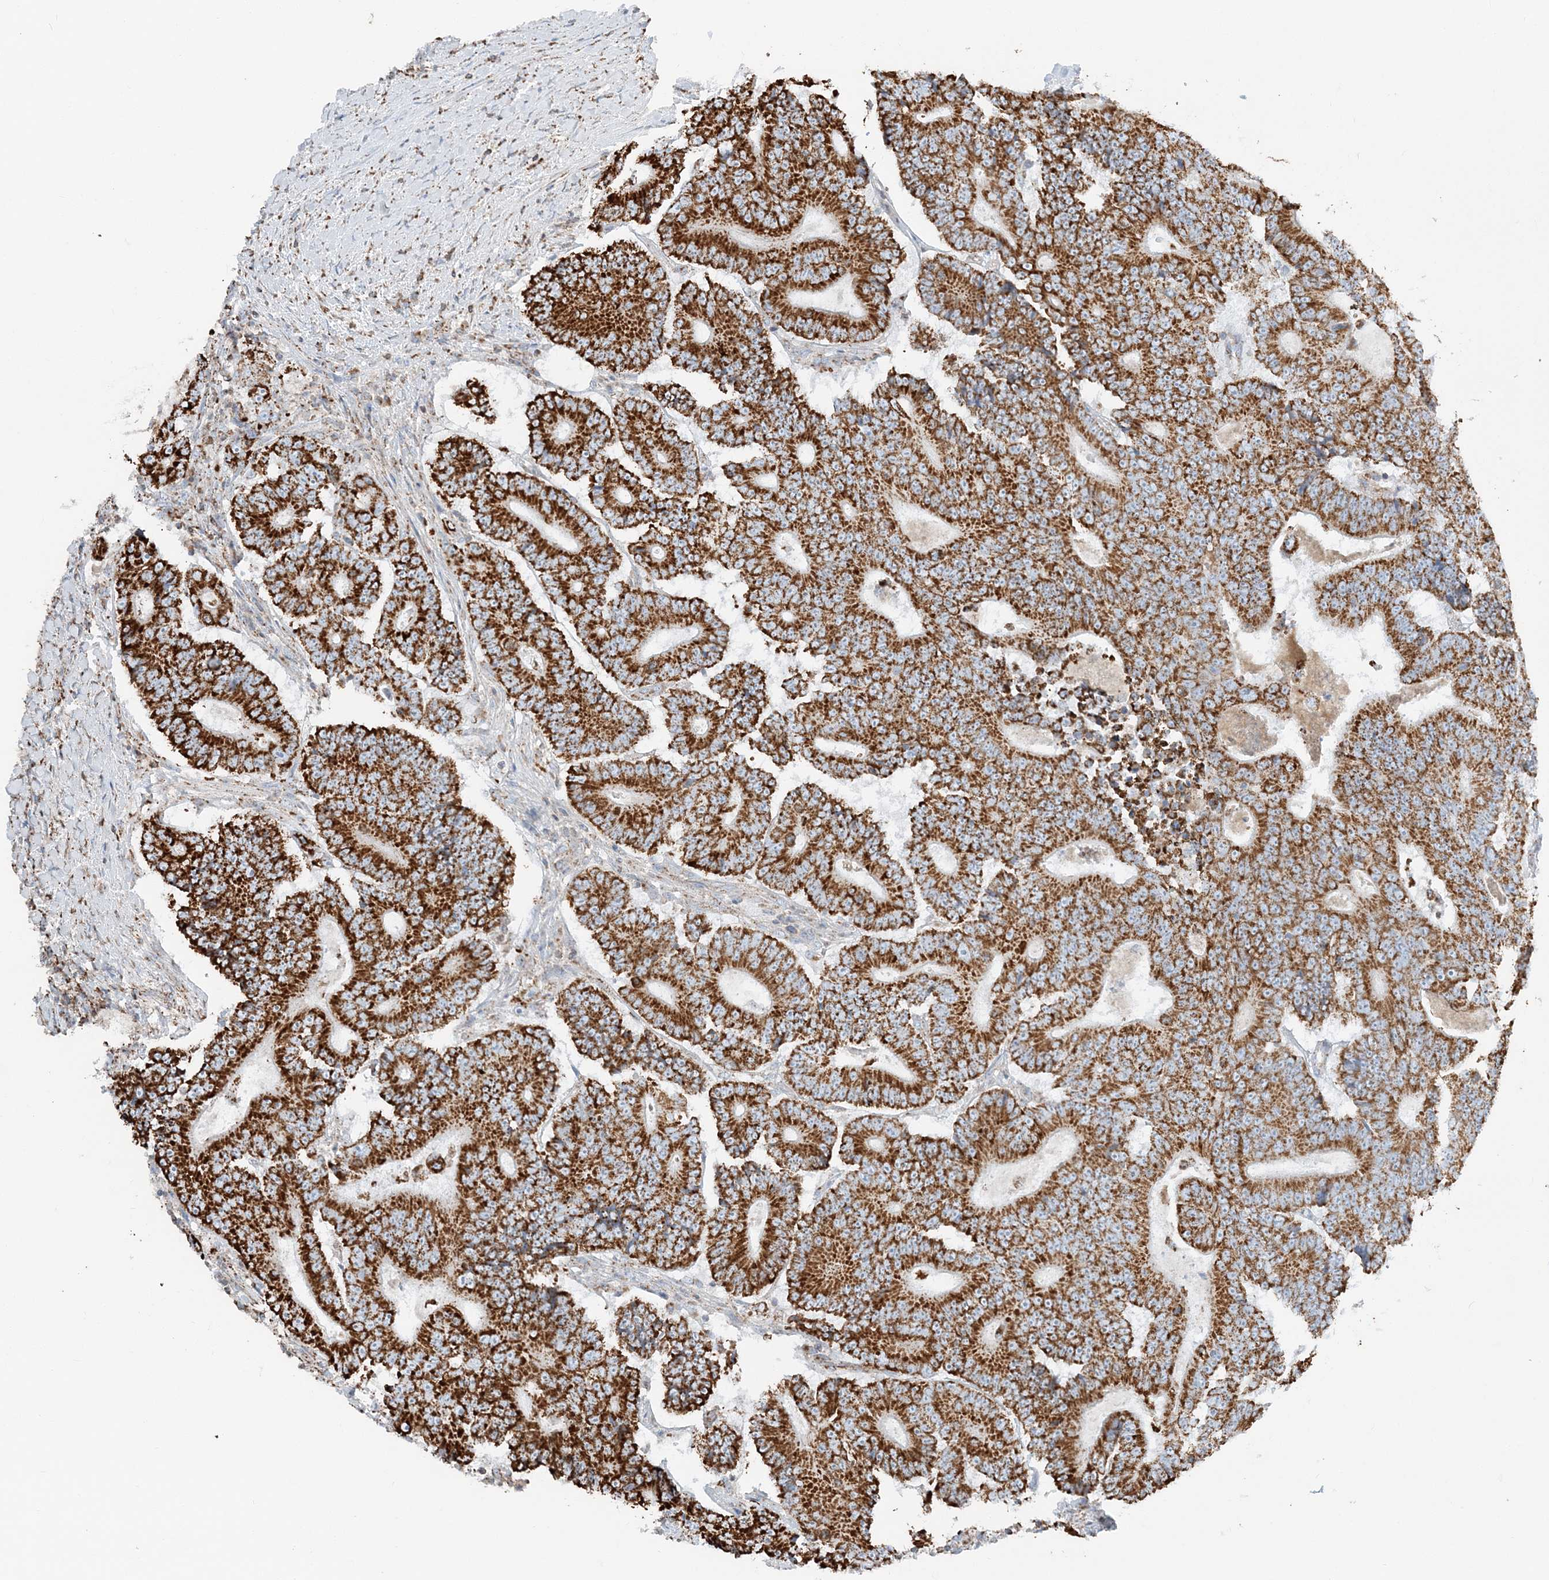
{"staining": {"intensity": "strong", "quantity": ">75%", "location": "cytoplasmic/membranous"}, "tissue": "colorectal cancer", "cell_type": "Tumor cells", "image_type": "cancer", "snomed": [{"axis": "morphology", "description": "Adenocarcinoma, NOS"}, {"axis": "topography", "description": "Colon"}], "caption": "Immunohistochemistry (IHC) of colorectal adenocarcinoma displays high levels of strong cytoplasmic/membranous expression in about >75% of tumor cells.", "gene": "RAB11FIP3", "patient": {"sex": "male", "age": 83}}